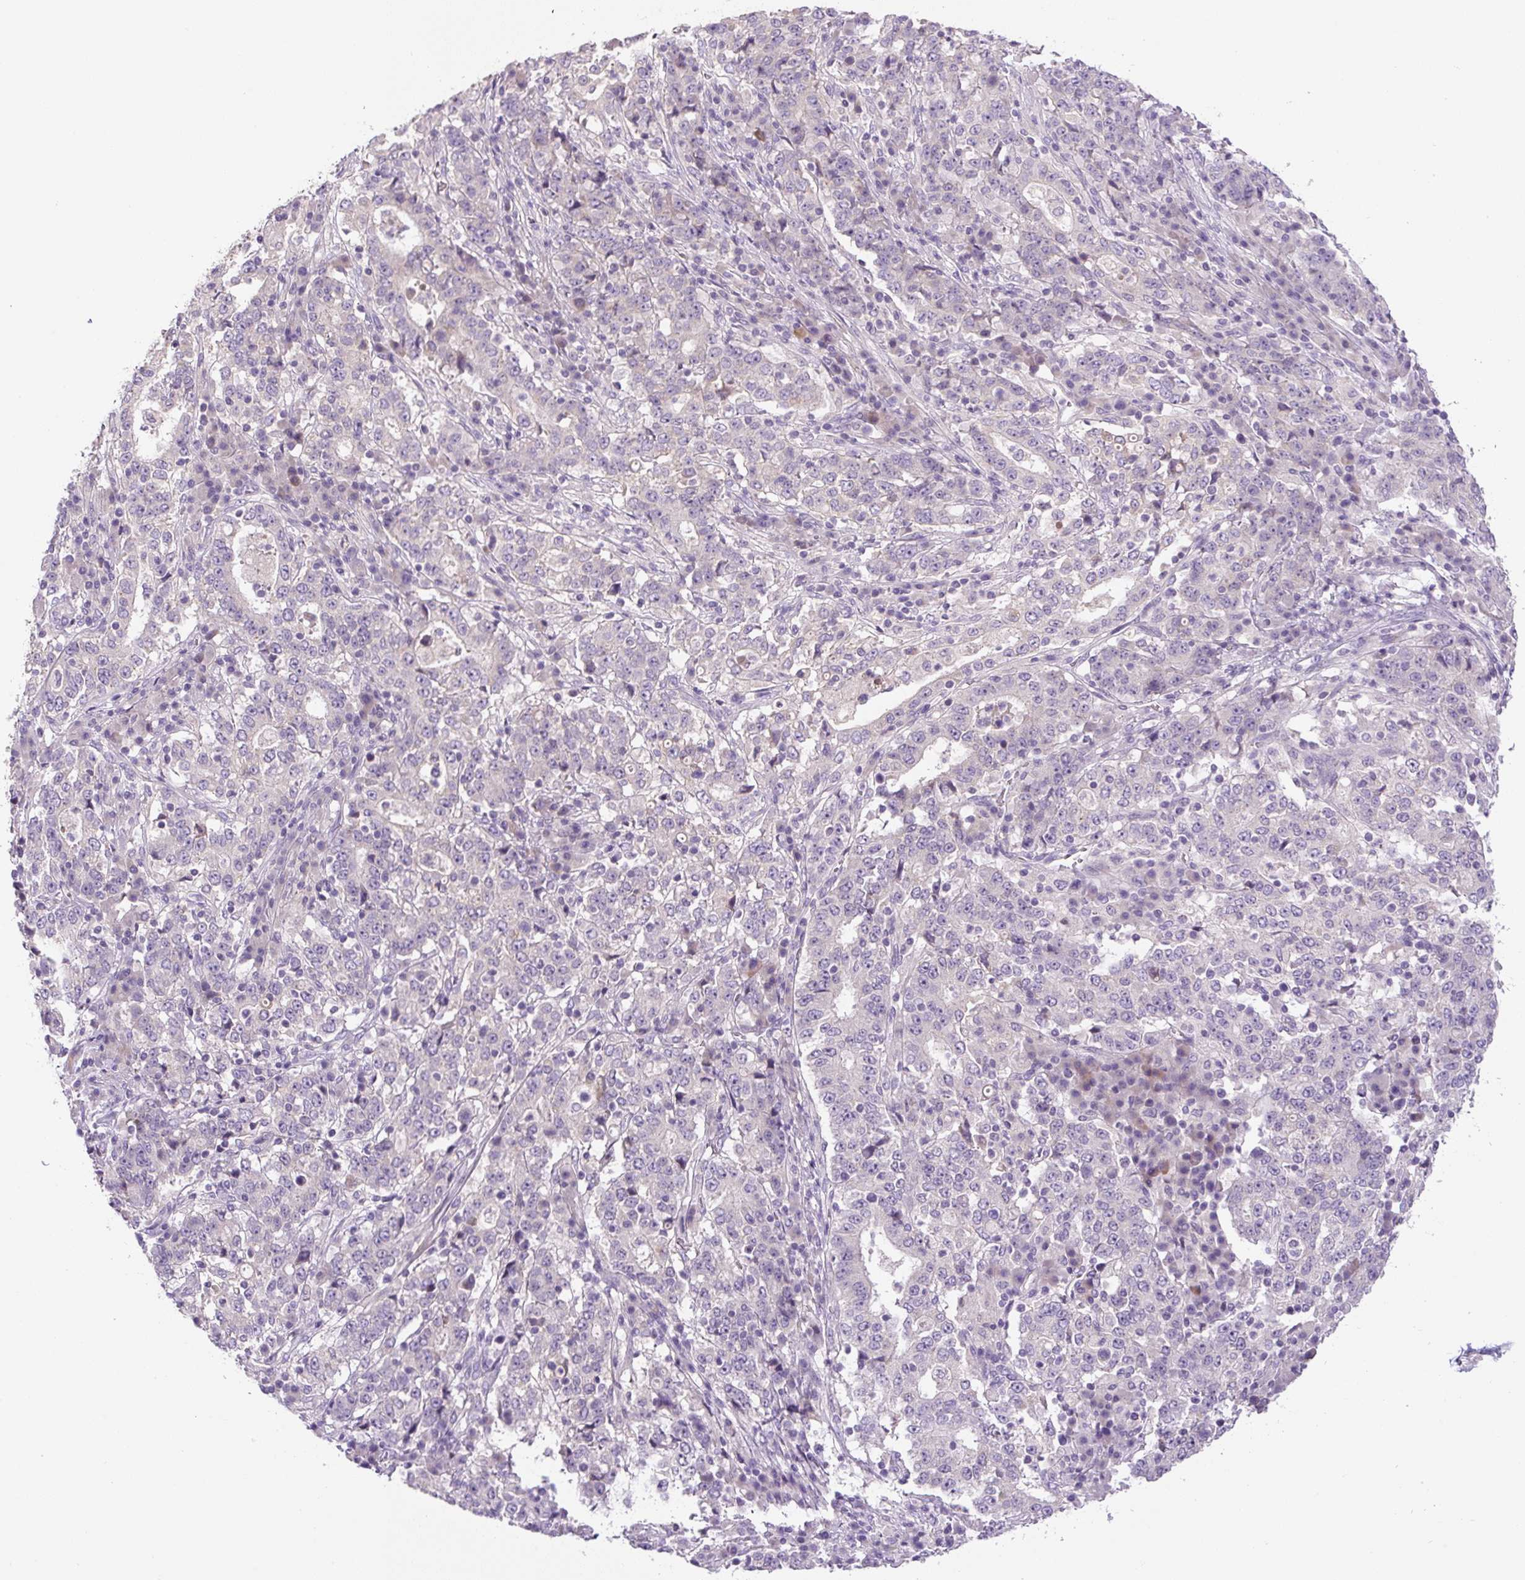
{"staining": {"intensity": "negative", "quantity": "none", "location": "none"}, "tissue": "stomach cancer", "cell_type": "Tumor cells", "image_type": "cancer", "snomed": [{"axis": "morphology", "description": "Adenocarcinoma, NOS"}, {"axis": "topography", "description": "Stomach"}], "caption": "High magnification brightfield microscopy of adenocarcinoma (stomach) stained with DAB (brown) and counterstained with hematoxylin (blue): tumor cells show no significant positivity.", "gene": "UBL3", "patient": {"sex": "male", "age": 59}}